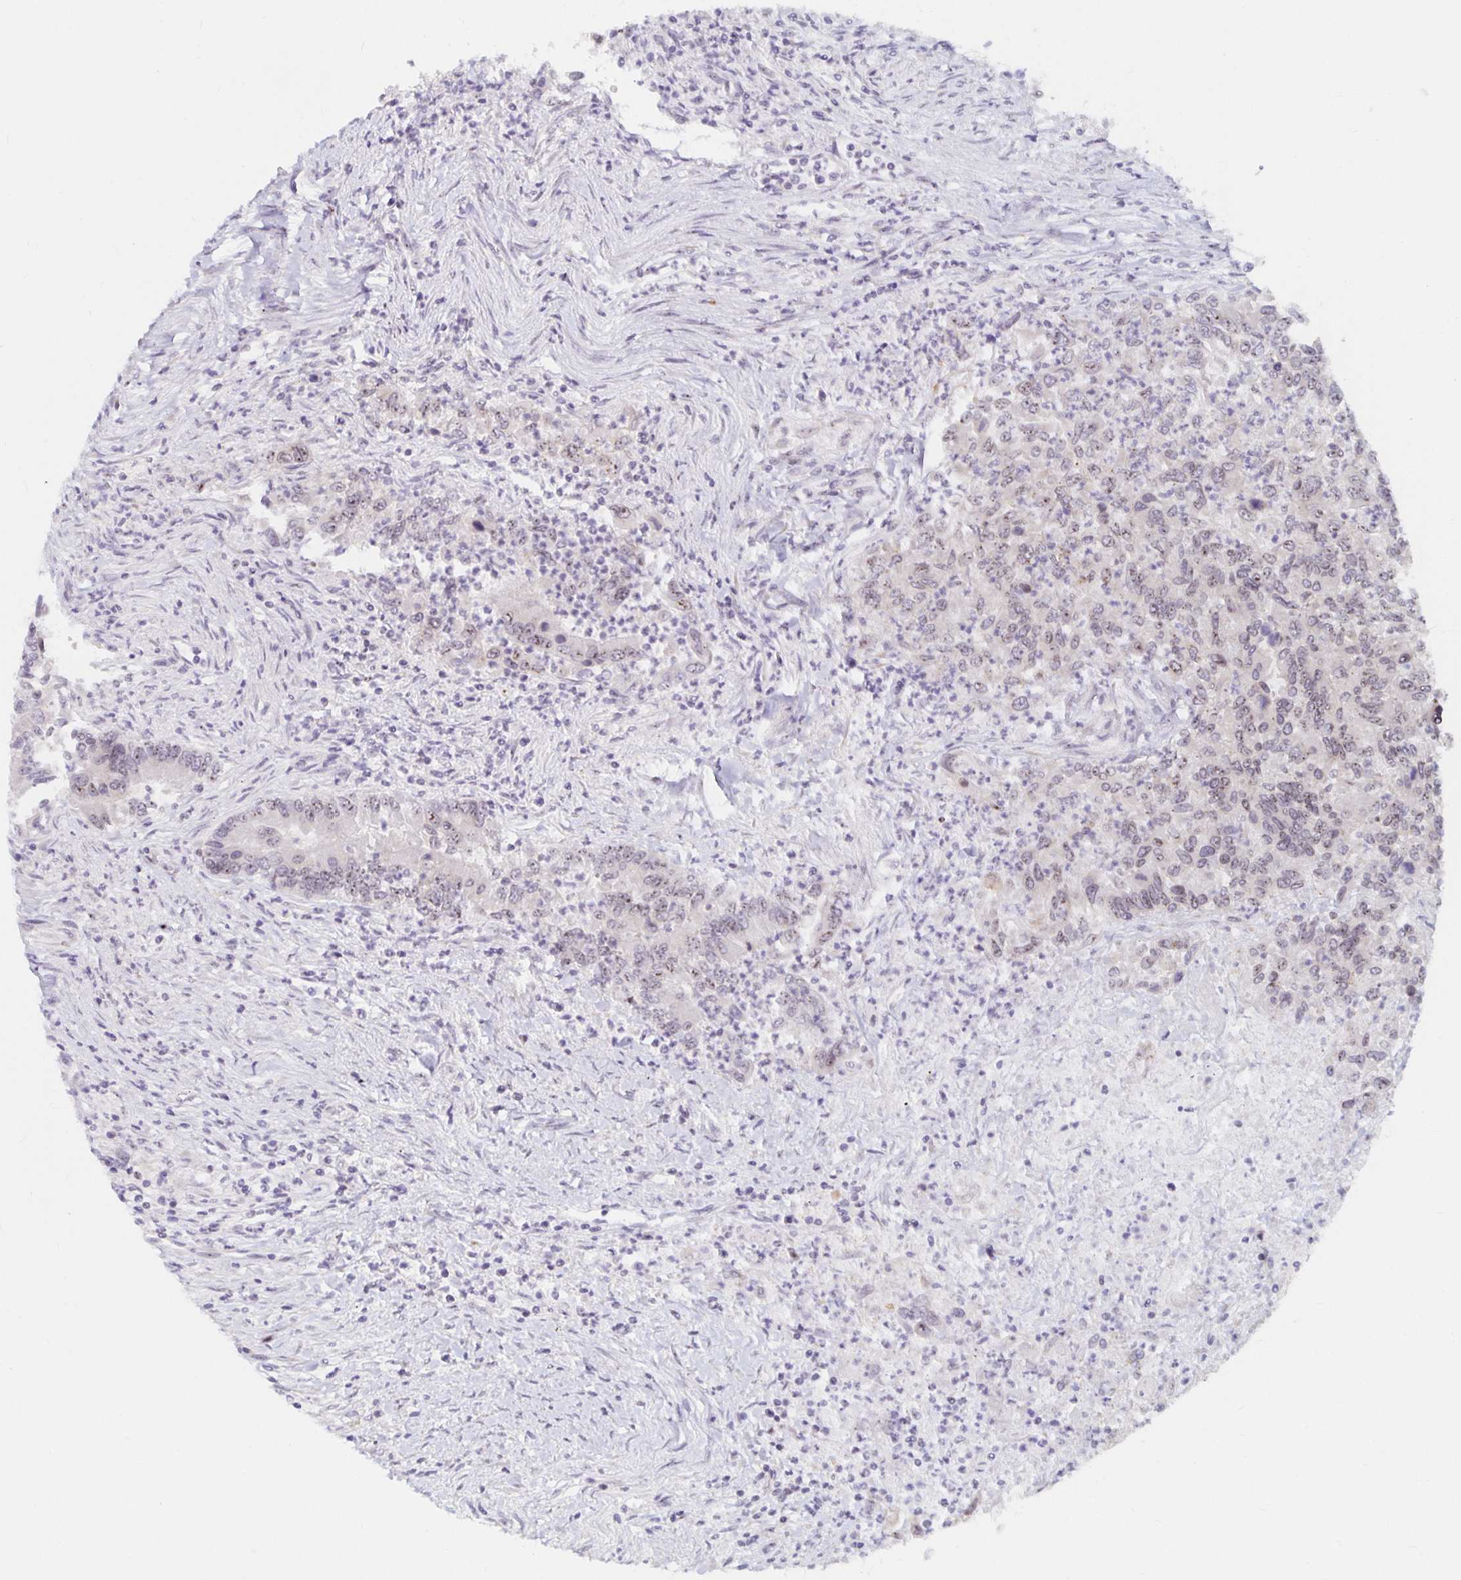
{"staining": {"intensity": "weak", "quantity": "25%-75%", "location": "nuclear"}, "tissue": "colorectal cancer", "cell_type": "Tumor cells", "image_type": "cancer", "snomed": [{"axis": "morphology", "description": "Adenocarcinoma, NOS"}, {"axis": "topography", "description": "Colon"}], "caption": "Colorectal cancer (adenocarcinoma) stained with immunohistochemistry (IHC) shows weak nuclear staining in approximately 25%-75% of tumor cells.", "gene": "NUP85", "patient": {"sex": "female", "age": 67}}